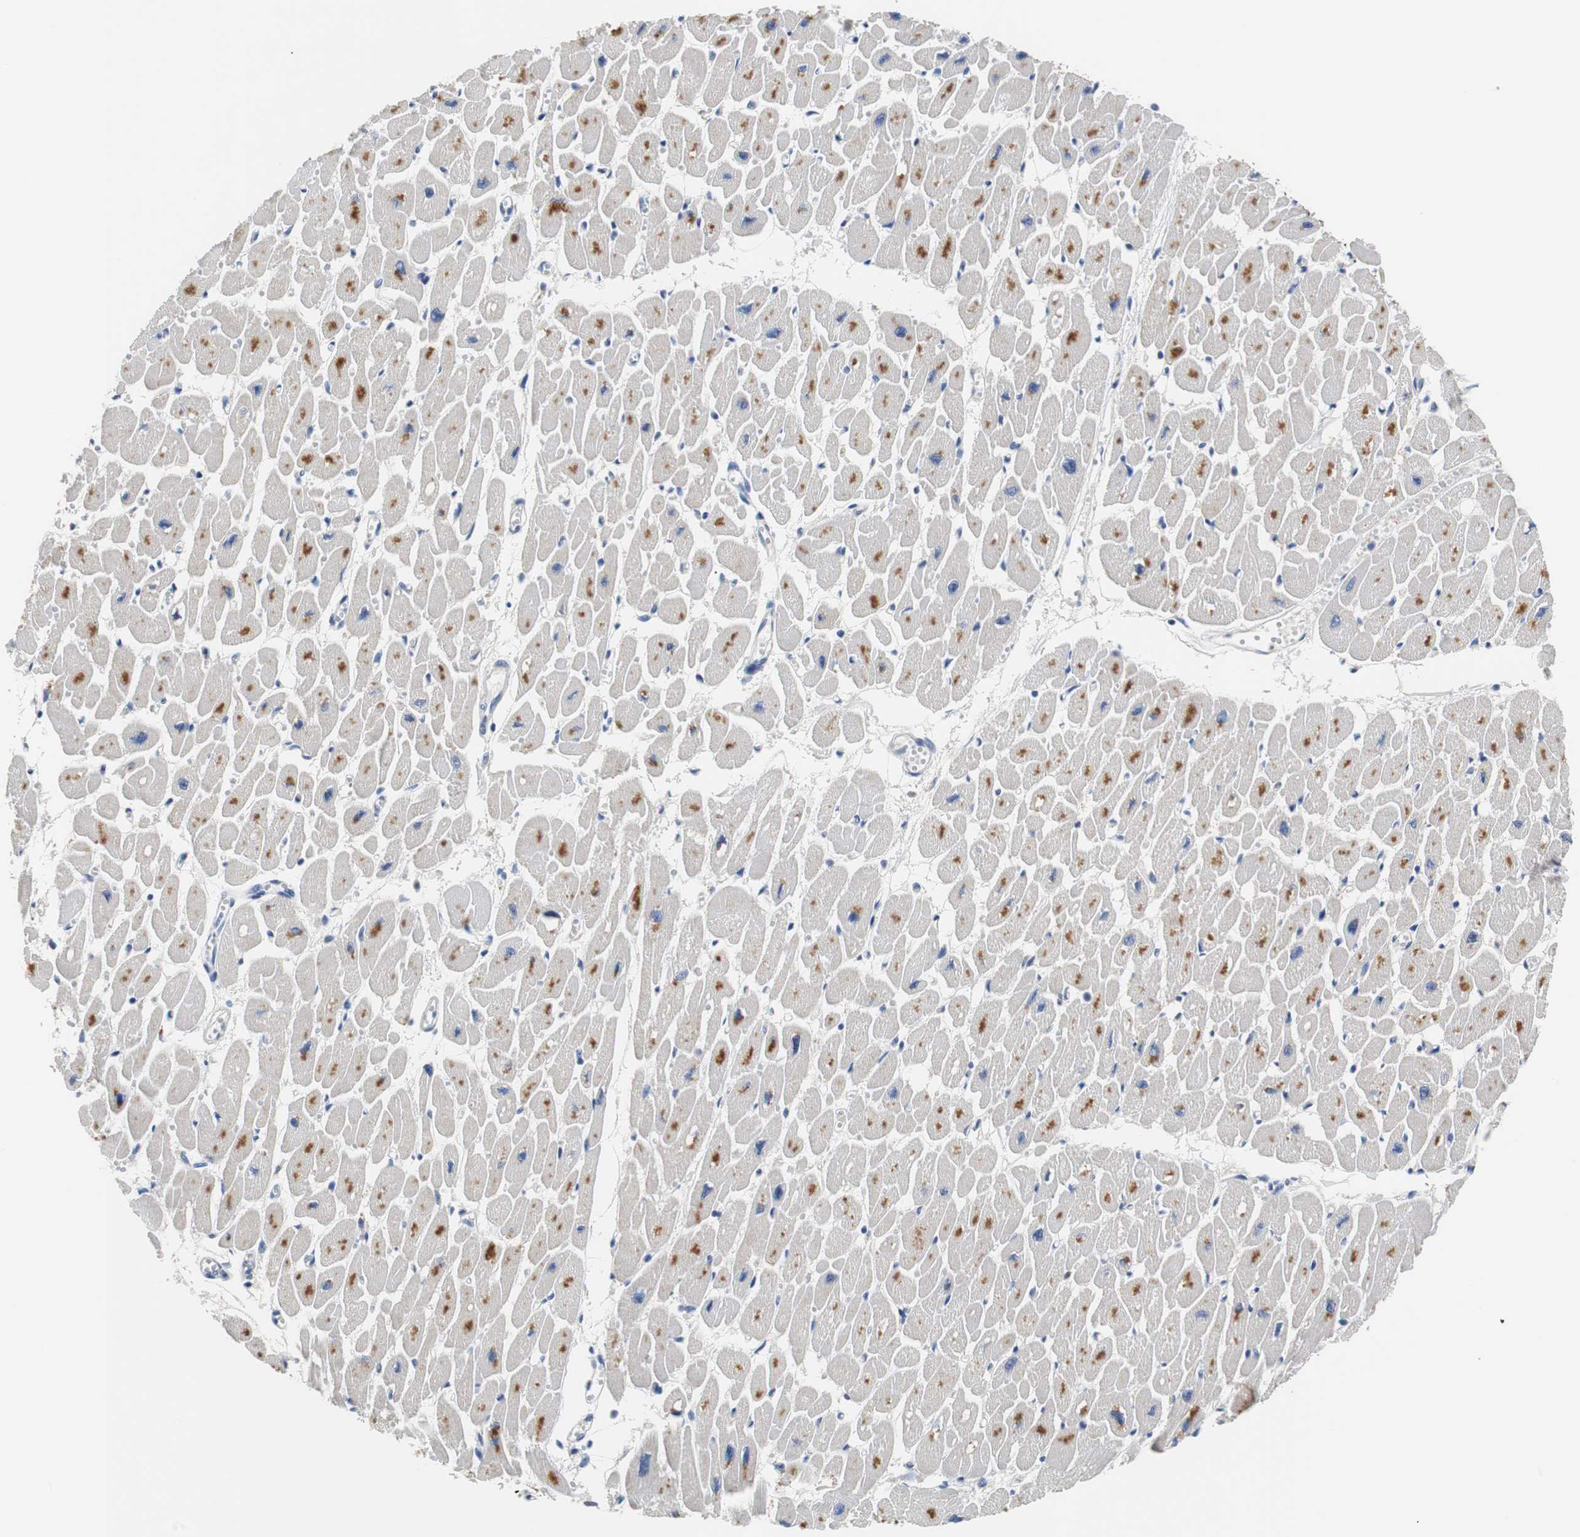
{"staining": {"intensity": "moderate", "quantity": ">75%", "location": "cytoplasmic/membranous"}, "tissue": "heart muscle", "cell_type": "Cardiomyocytes", "image_type": "normal", "snomed": [{"axis": "morphology", "description": "Normal tissue, NOS"}, {"axis": "topography", "description": "Heart"}], "caption": "Normal heart muscle shows moderate cytoplasmic/membranous expression in about >75% of cardiomyocytes.", "gene": "PCK1", "patient": {"sex": "female", "age": 54}}